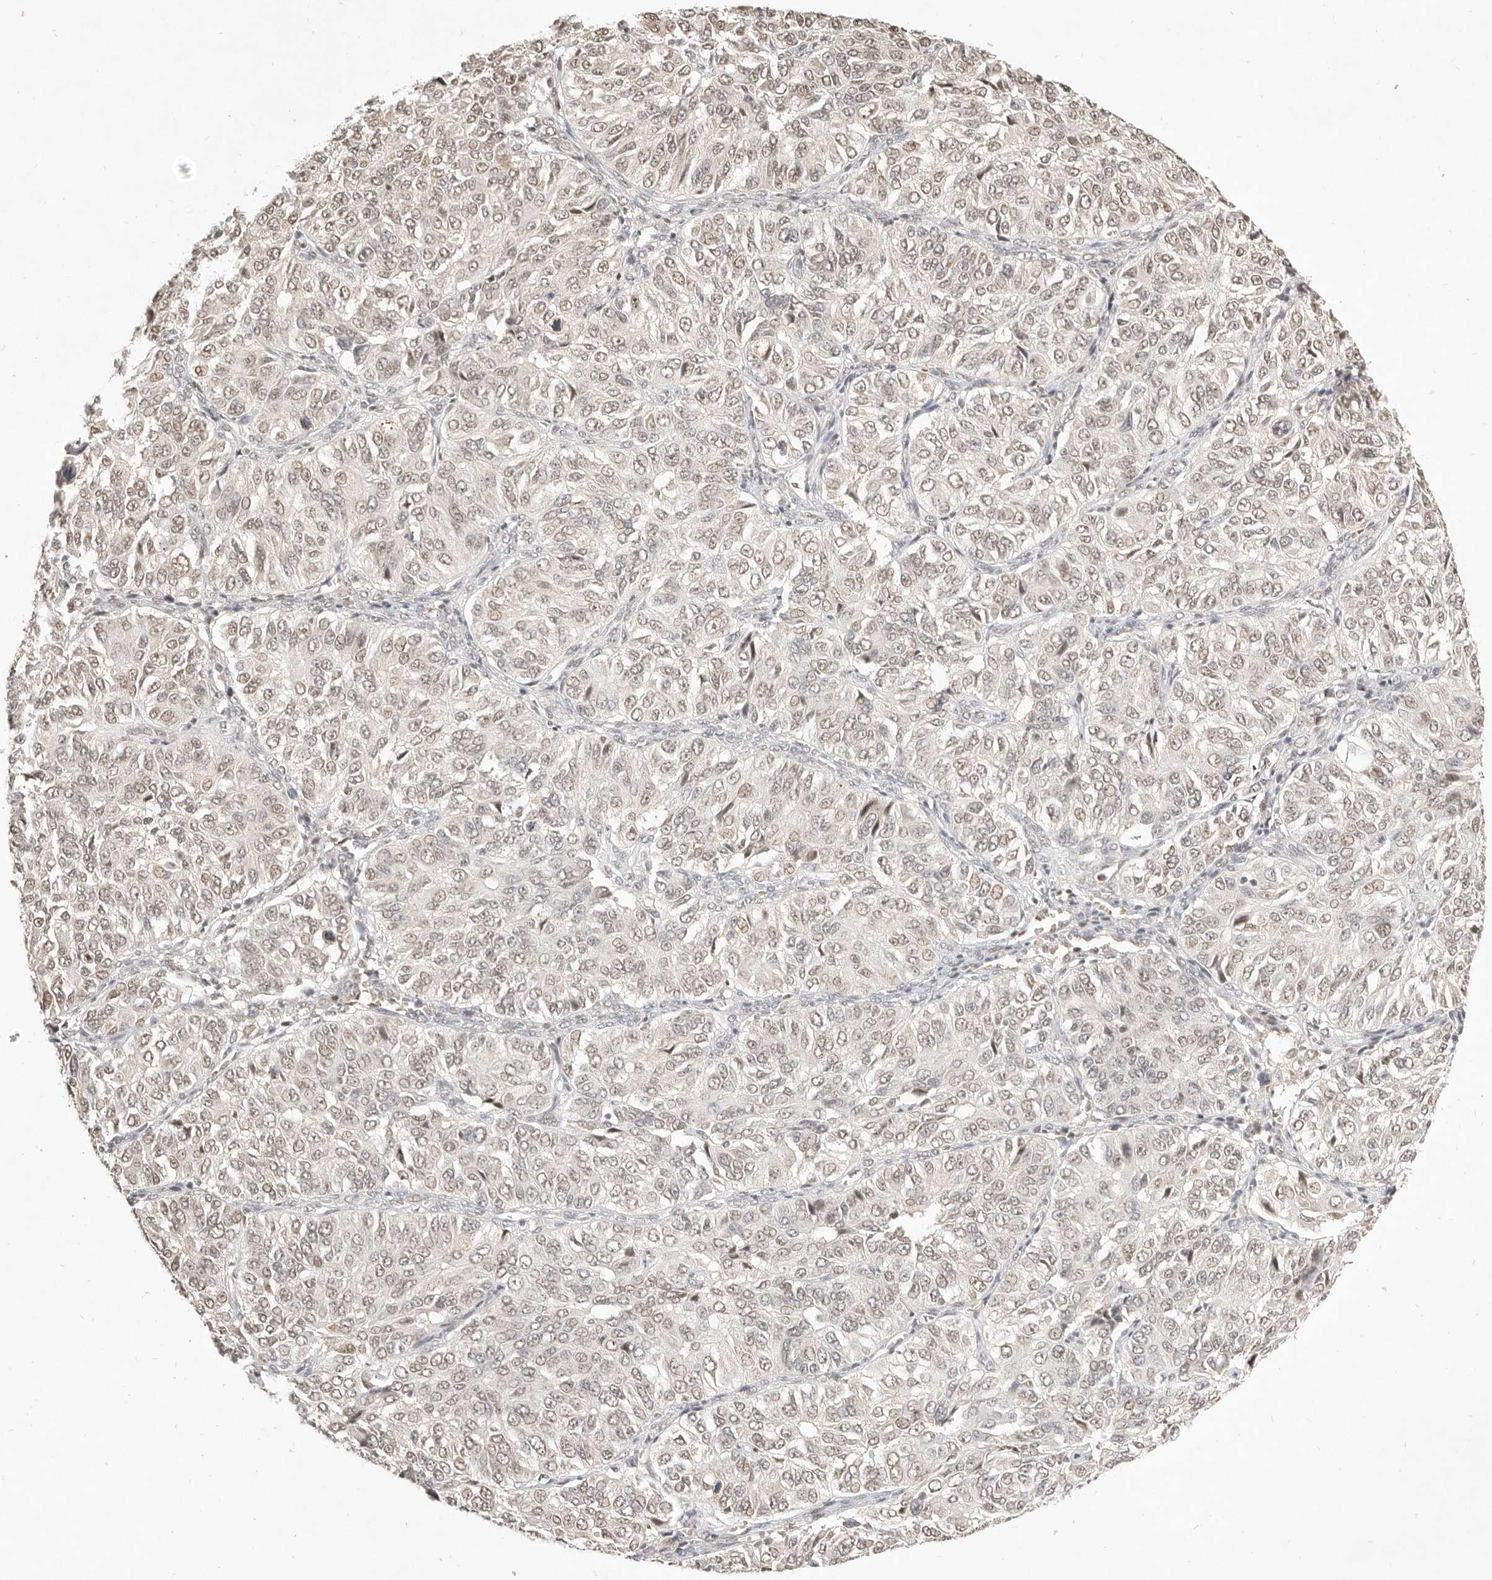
{"staining": {"intensity": "moderate", "quantity": ">75%", "location": "nuclear"}, "tissue": "ovarian cancer", "cell_type": "Tumor cells", "image_type": "cancer", "snomed": [{"axis": "morphology", "description": "Carcinoma, endometroid"}, {"axis": "topography", "description": "Ovary"}], "caption": "Human ovarian cancer stained with a brown dye demonstrates moderate nuclear positive positivity in approximately >75% of tumor cells.", "gene": "MEP1A", "patient": {"sex": "female", "age": 51}}